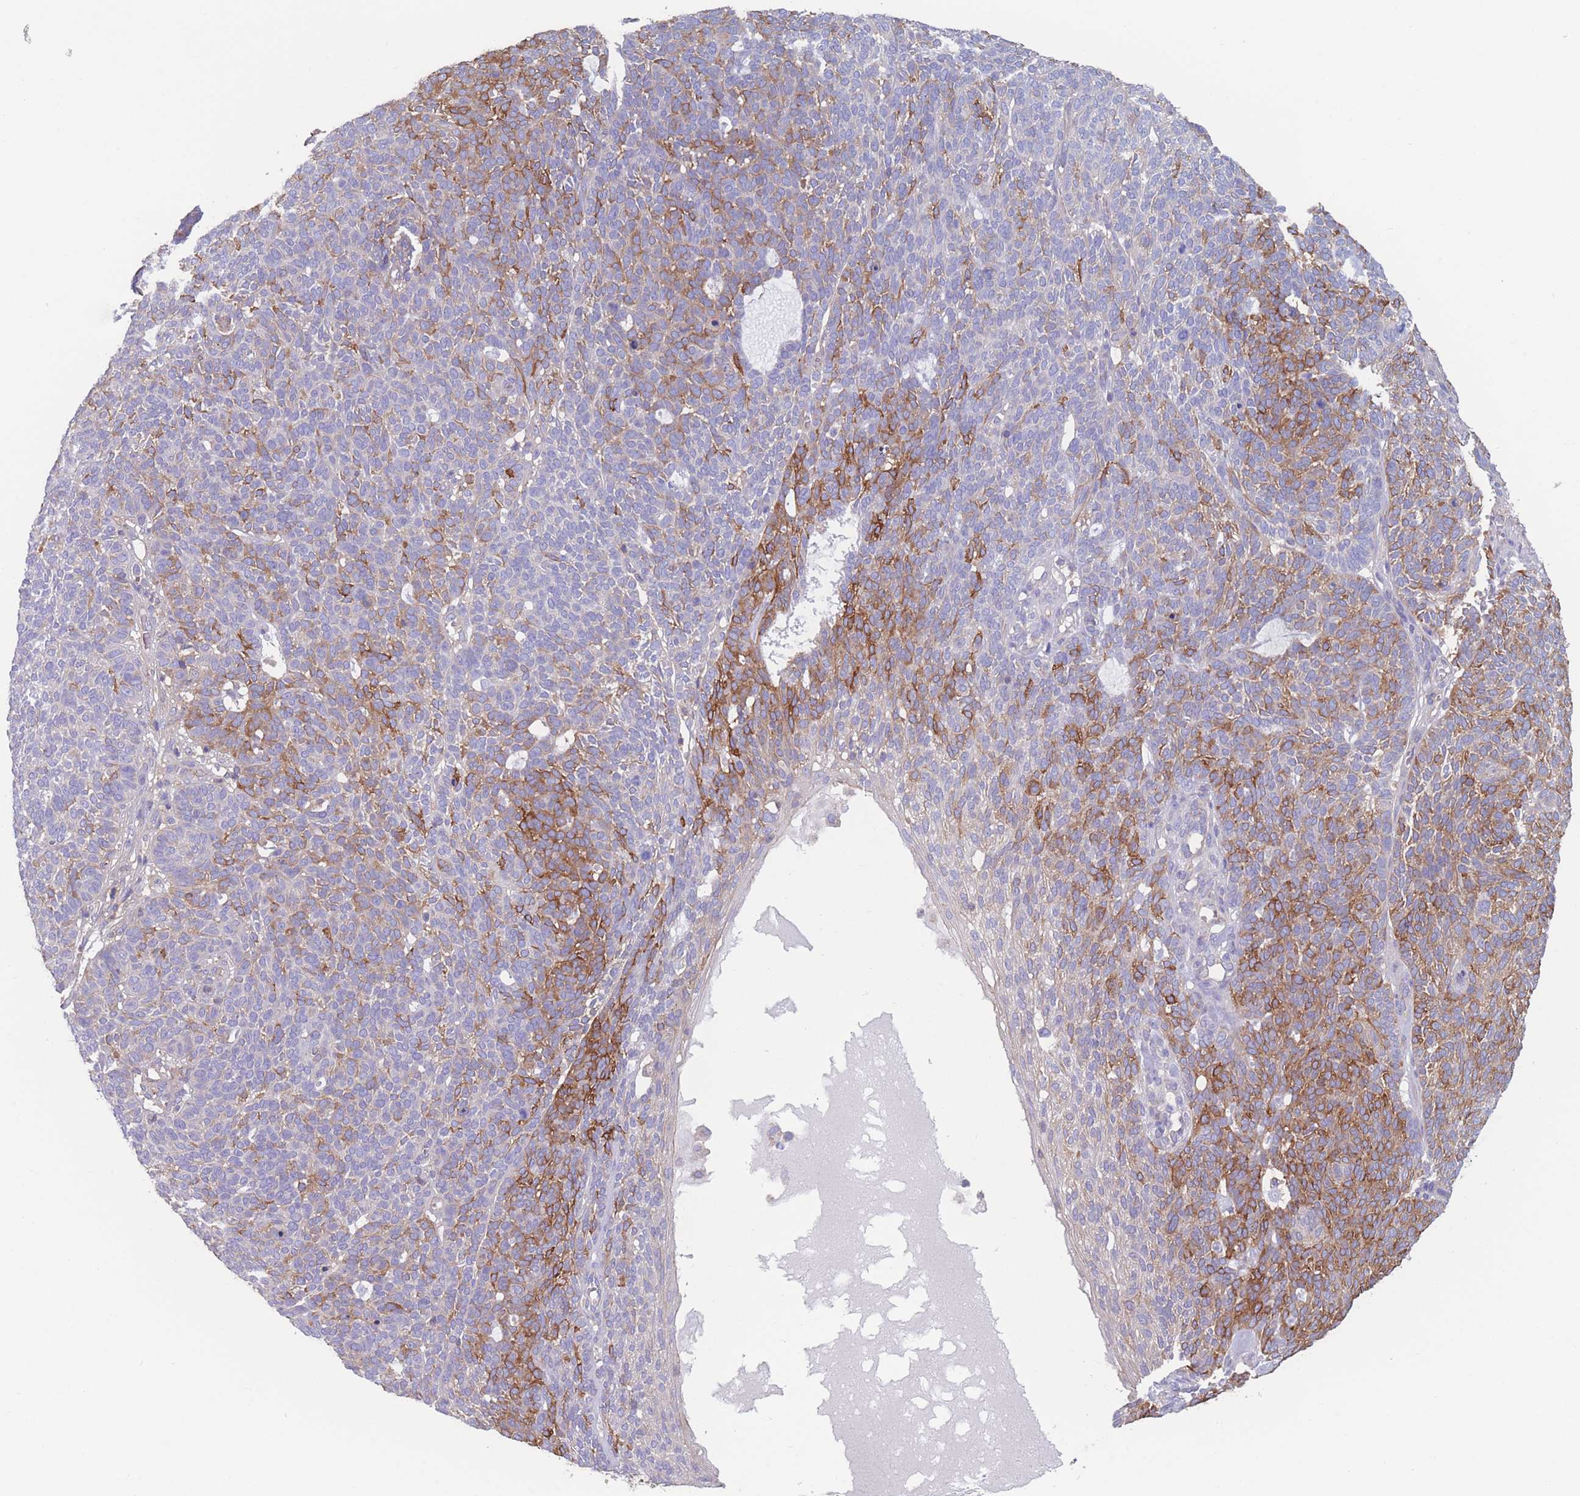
{"staining": {"intensity": "strong", "quantity": "25%-75%", "location": "cytoplasmic/membranous"}, "tissue": "skin cancer", "cell_type": "Tumor cells", "image_type": "cancer", "snomed": [{"axis": "morphology", "description": "Squamous cell carcinoma, NOS"}, {"axis": "topography", "description": "Skin"}], "caption": "Strong cytoplasmic/membranous expression for a protein is identified in approximately 25%-75% of tumor cells of skin squamous cell carcinoma using IHC.", "gene": "ADH1A", "patient": {"sex": "female", "age": 90}}